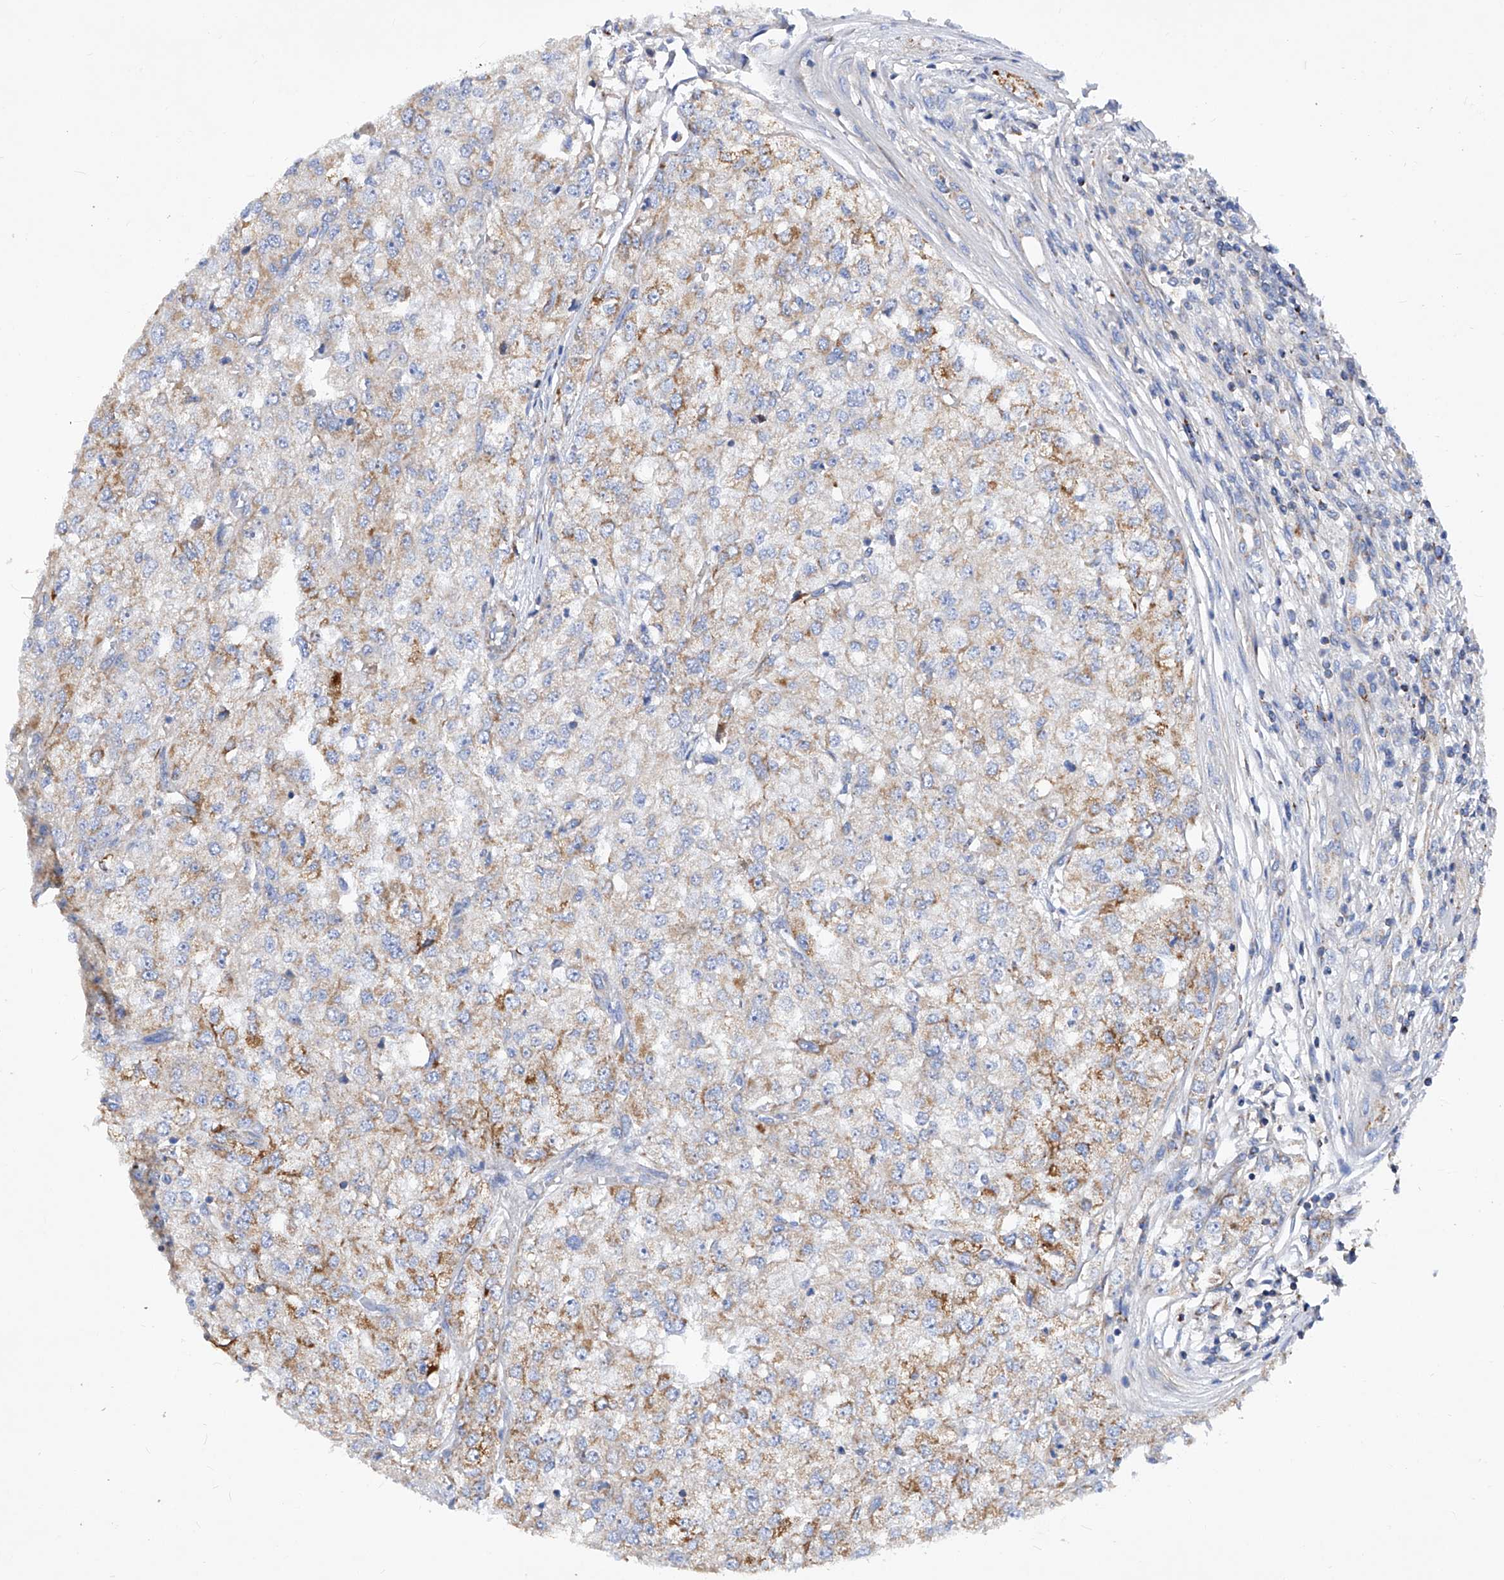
{"staining": {"intensity": "moderate", "quantity": "25%-75%", "location": "cytoplasmic/membranous"}, "tissue": "renal cancer", "cell_type": "Tumor cells", "image_type": "cancer", "snomed": [{"axis": "morphology", "description": "Adenocarcinoma, NOS"}, {"axis": "topography", "description": "Kidney"}], "caption": "Renal cancer (adenocarcinoma) stained with immunohistochemistry (IHC) exhibits moderate cytoplasmic/membranous staining in approximately 25%-75% of tumor cells. The staining was performed using DAB to visualize the protein expression in brown, while the nuclei were stained in blue with hematoxylin (Magnification: 20x).", "gene": "HRNR", "patient": {"sex": "female", "age": 54}}